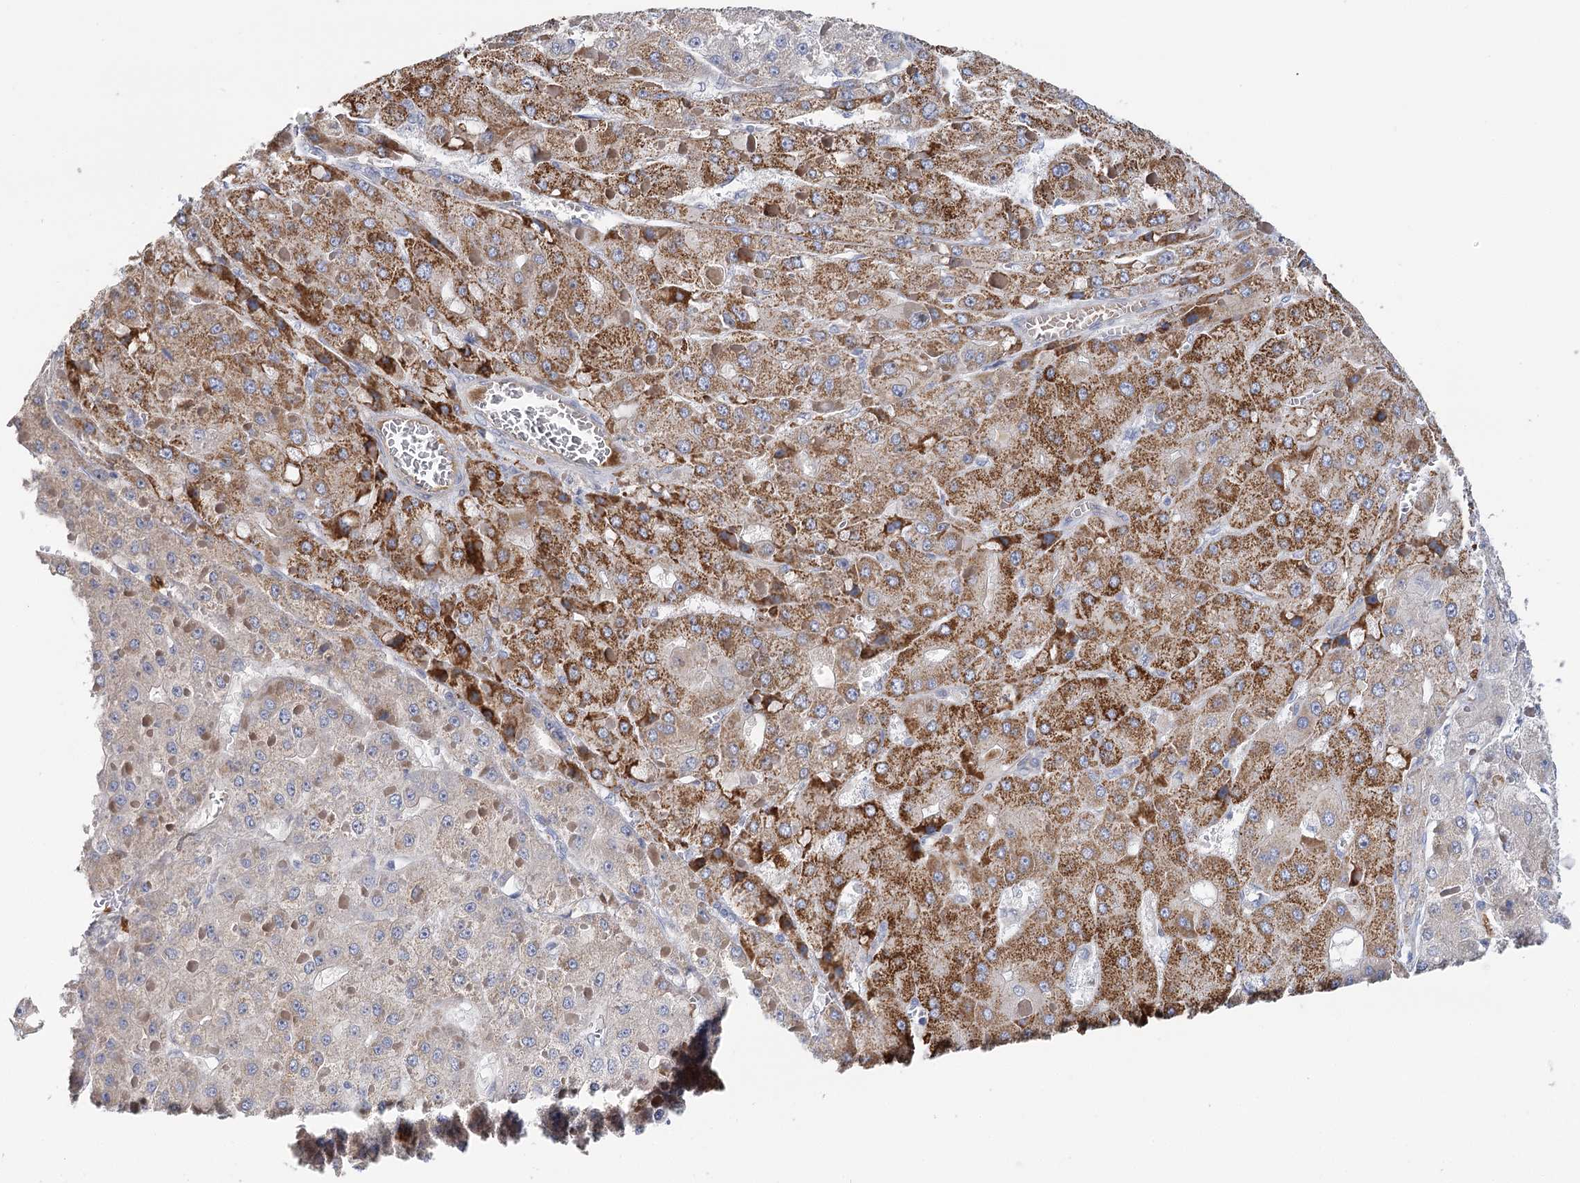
{"staining": {"intensity": "moderate", "quantity": "25%-75%", "location": "cytoplasmic/membranous"}, "tissue": "liver cancer", "cell_type": "Tumor cells", "image_type": "cancer", "snomed": [{"axis": "morphology", "description": "Carcinoma, Hepatocellular, NOS"}, {"axis": "topography", "description": "Liver"}], "caption": "Immunohistochemistry (IHC) micrograph of neoplastic tissue: hepatocellular carcinoma (liver) stained using IHC exhibits medium levels of moderate protein expression localized specifically in the cytoplasmic/membranous of tumor cells, appearing as a cytoplasmic/membranous brown color.", "gene": "EPB41L5", "patient": {"sex": "female", "age": 73}}